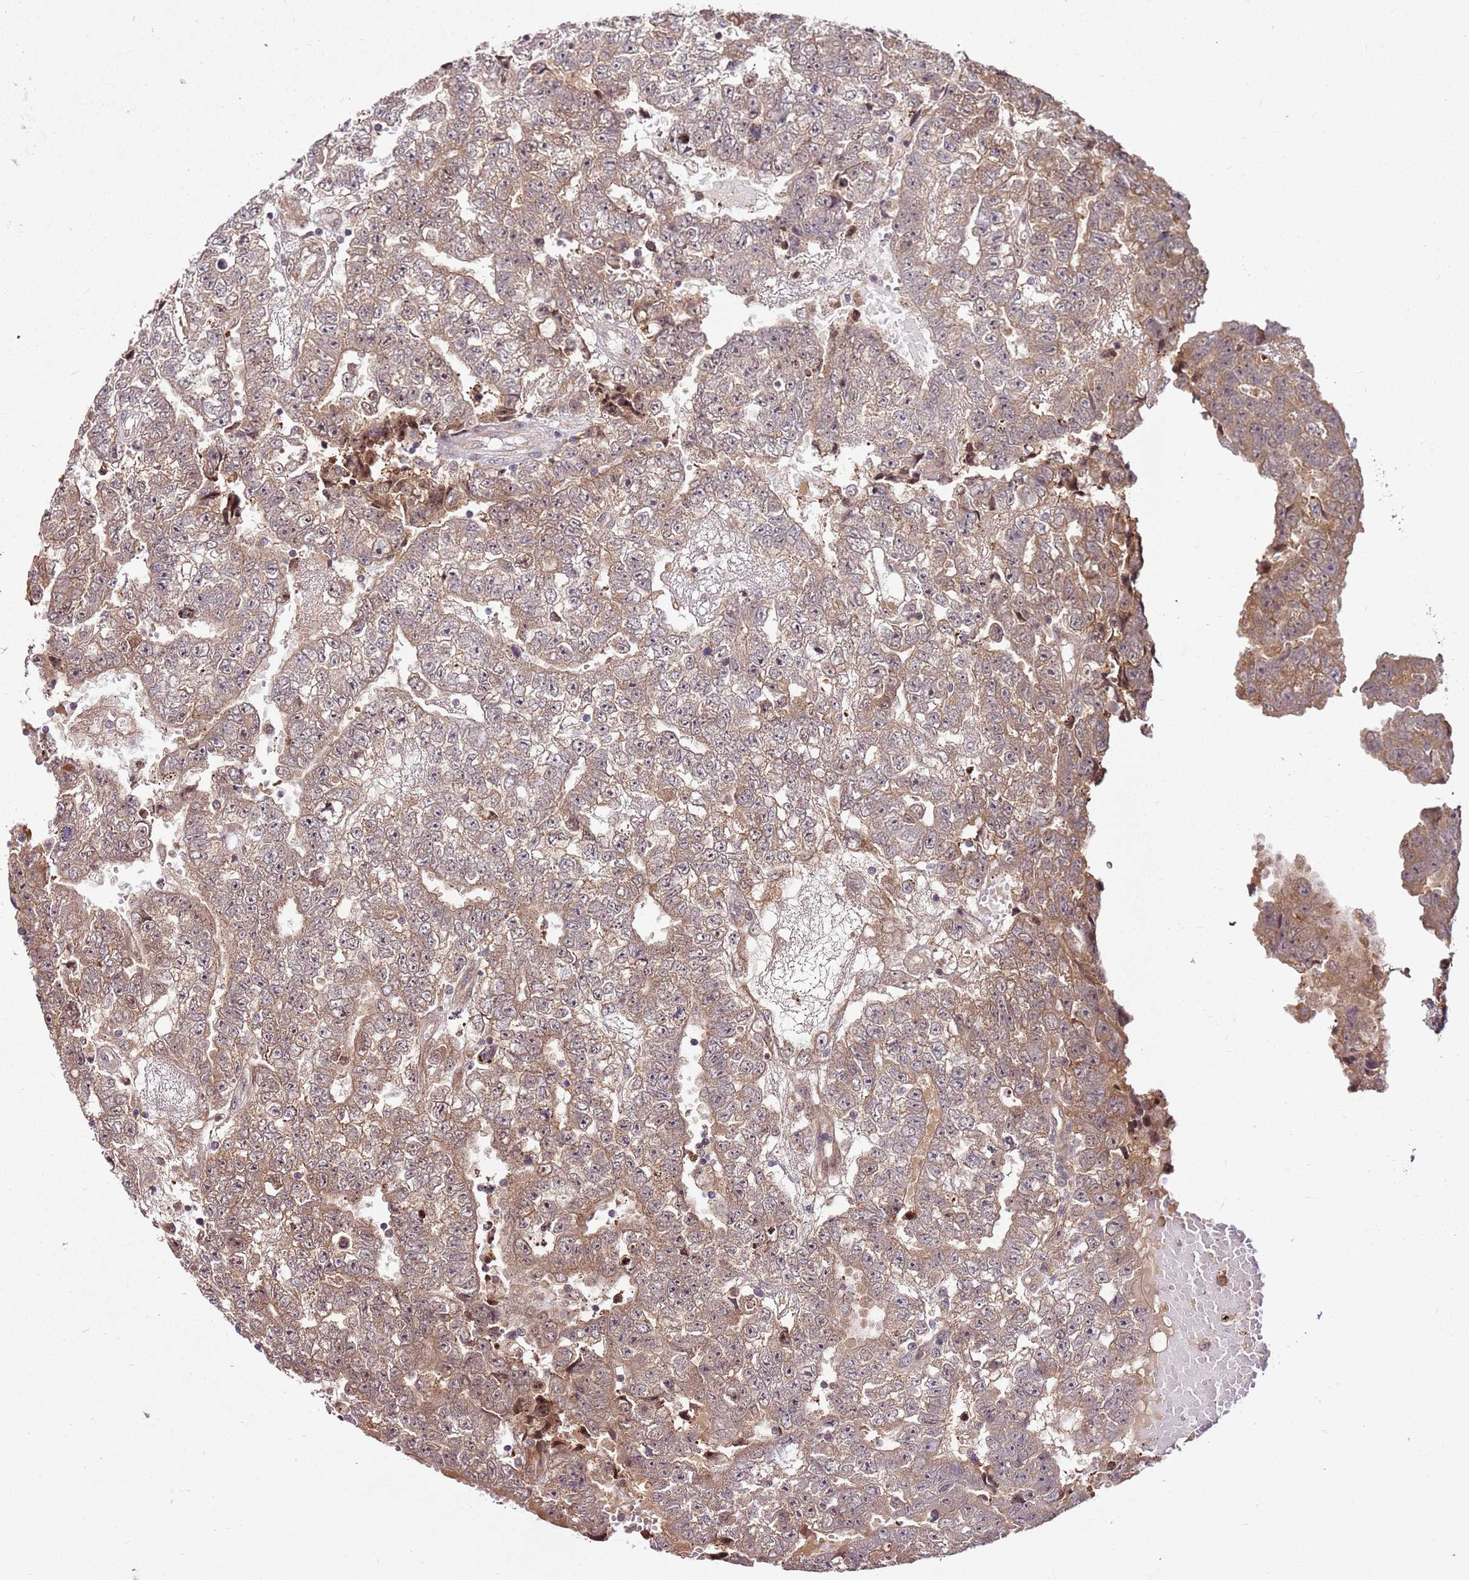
{"staining": {"intensity": "moderate", "quantity": ">75%", "location": "cytoplasmic/membranous"}, "tissue": "testis cancer", "cell_type": "Tumor cells", "image_type": "cancer", "snomed": [{"axis": "morphology", "description": "Carcinoma, Embryonal, NOS"}, {"axis": "topography", "description": "Testis"}], "caption": "Tumor cells demonstrate medium levels of moderate cytoplasmic/membranous expression in approximately >75% of cells in embryonal carcinoma (testis).", "gene": "FBXL22", "patient": {"sex": "male", "age": 25}}